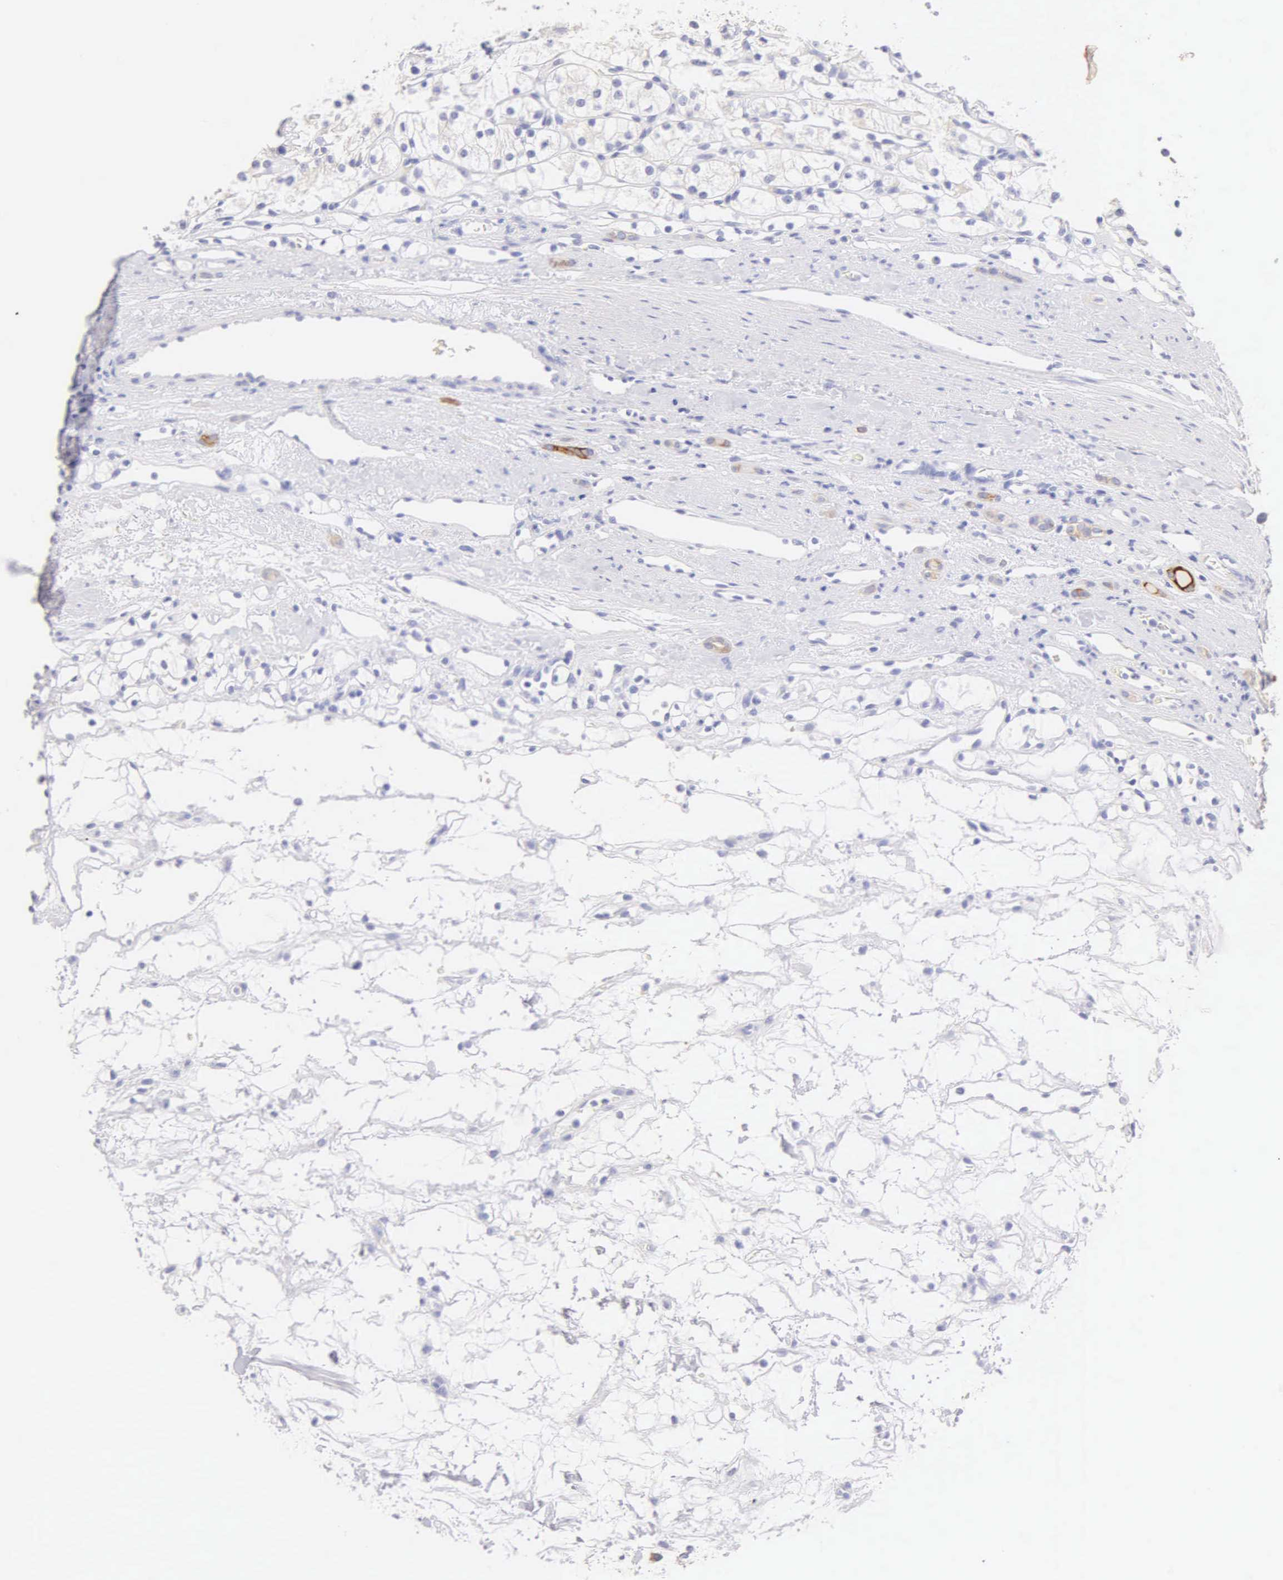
{"staining": {"intensity": "negative", "quantity": "none", "location": "none"}, "tissue": "renal cancer", "cell_type": "Tumor cells", "image_type": "cancer", "snomed": [{"axis": "morphology", "description": "Adenocarcinoma, NOS"}, {"axis": "topography", "description": "Kidney"}], "caption": "Renal cancer was stained to show a protein in brown. There is no significant staining in tumor cells.", "gene": "KRT17", "patient": {"sex": "female", "age": 60}}